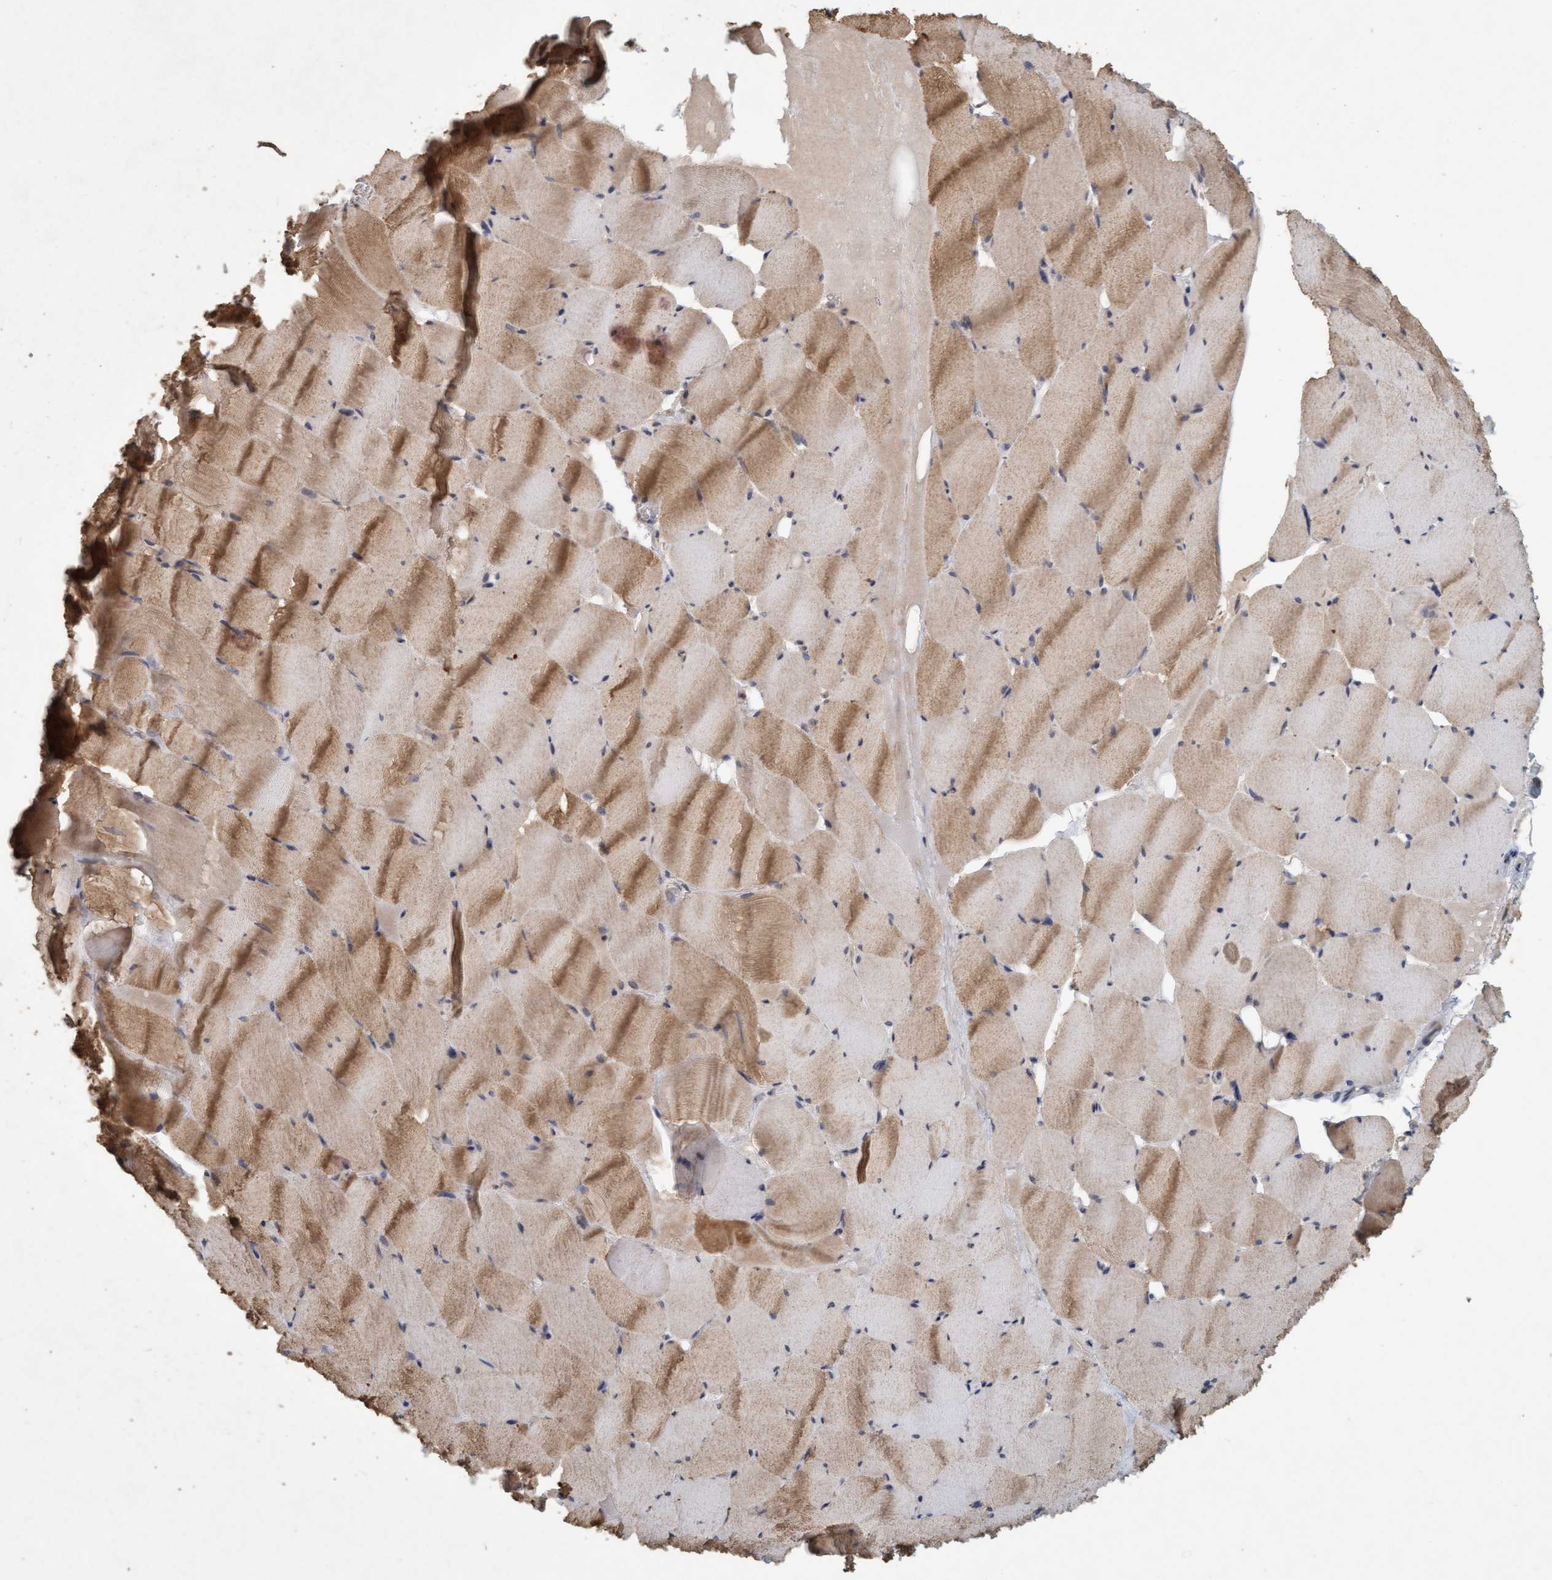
{"staining": {"intensity": "moderate", "quantity": ">75%", "location": "cytoplasmic/membranous"}, "tissue": "skeletal muscle", "cell_type": "Myocytes", "image_type": "normal", "snomed": [{"axis": "morphology", "description": "Normal tissue, NOS"}, {"axis": "topography", "description": "Skeletal muscle"}], "caption": "Immunohistochemistry of normal skeletal muscle demonstrates medium levels of moderate cytoplasmic/membranous staining in approximately >75% of myocytes.", "gene": "VSIG8", "patient": {"sex": "male", "age": 62}}